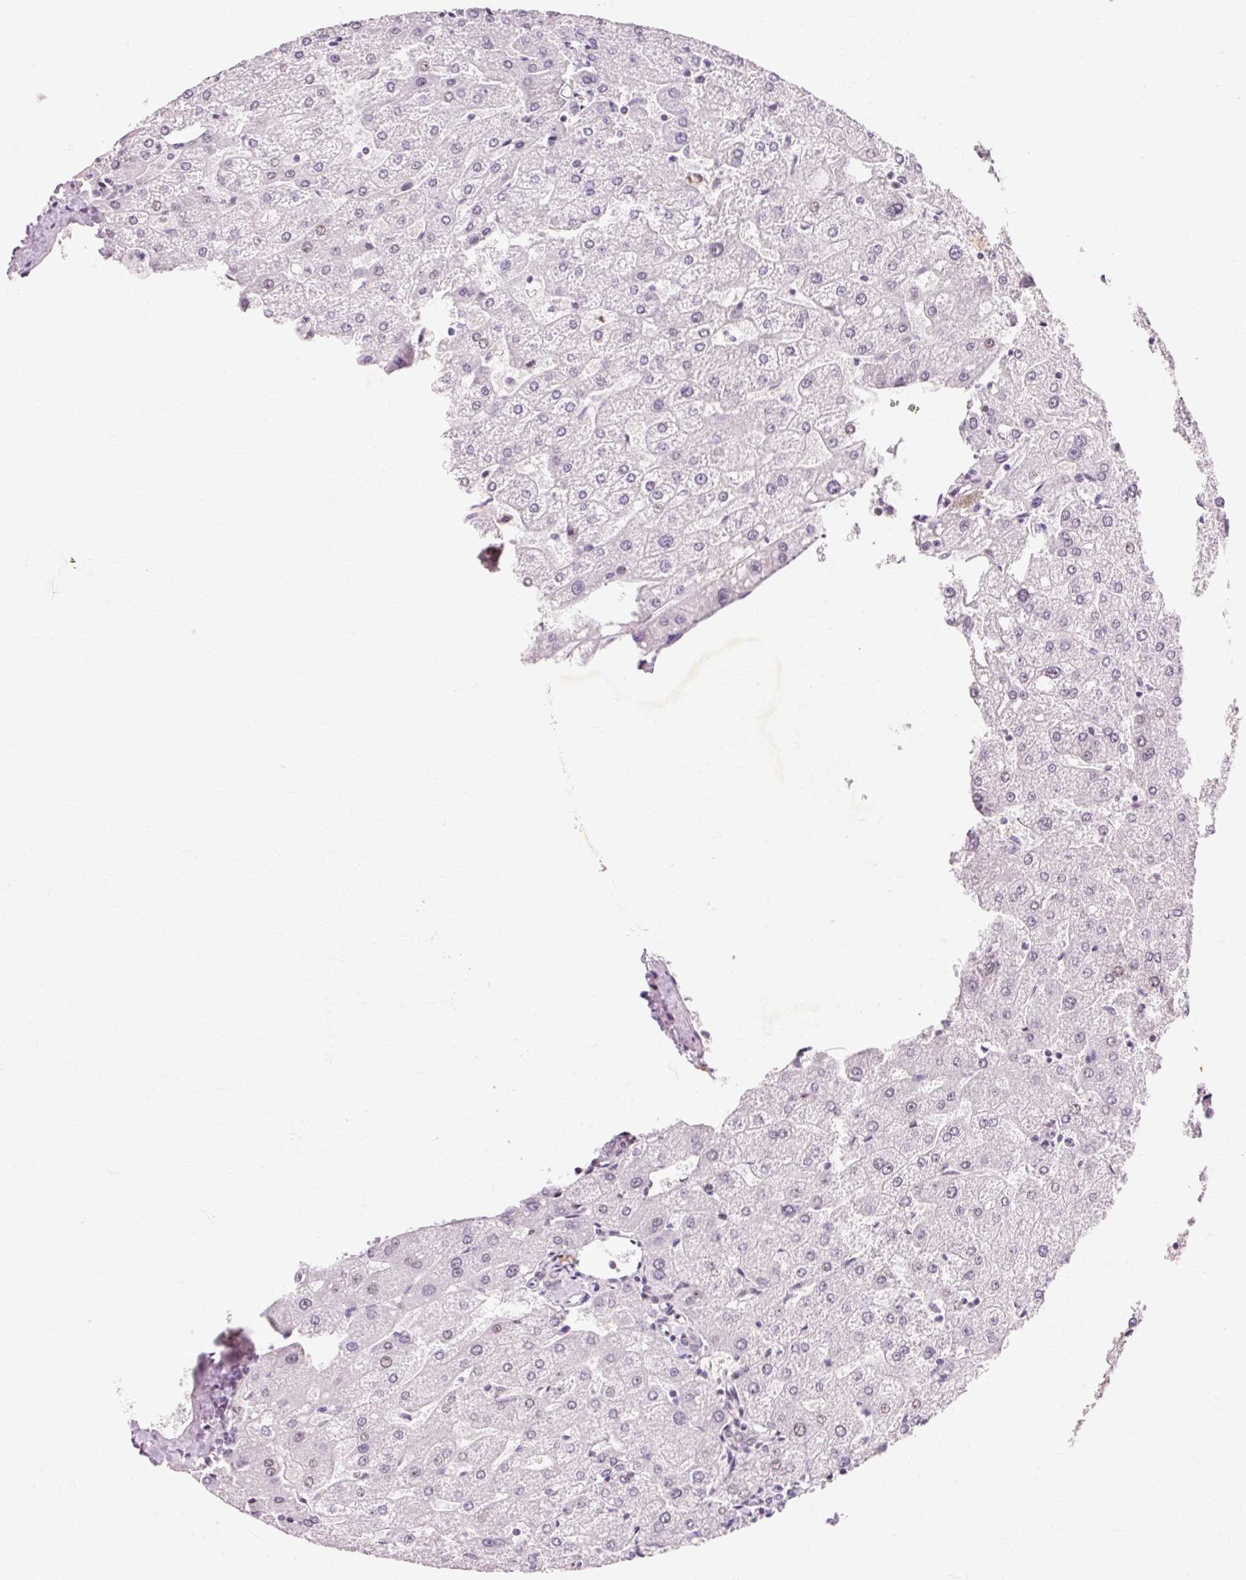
{"staining": {"intensity": "weak", "quantity": "<25%", "location": "nuclear"}, "tissue": "liver", "cell_type": "Cholangiocytes", "image_type": "normal", "snomed": [{"axis": "morphology", "description": "Normal tissue, NOS"}, {"axis": "topography", "description": "Liver"}], "caption": "The immunohistochemistry (IHC) photomicrograph has no significant positivity in cholangiocytes of liver. (IHC, brightfield microscopy, high magnification).", "gene": "MACROD2", "patient": {"sex": "male", "age": 67}}